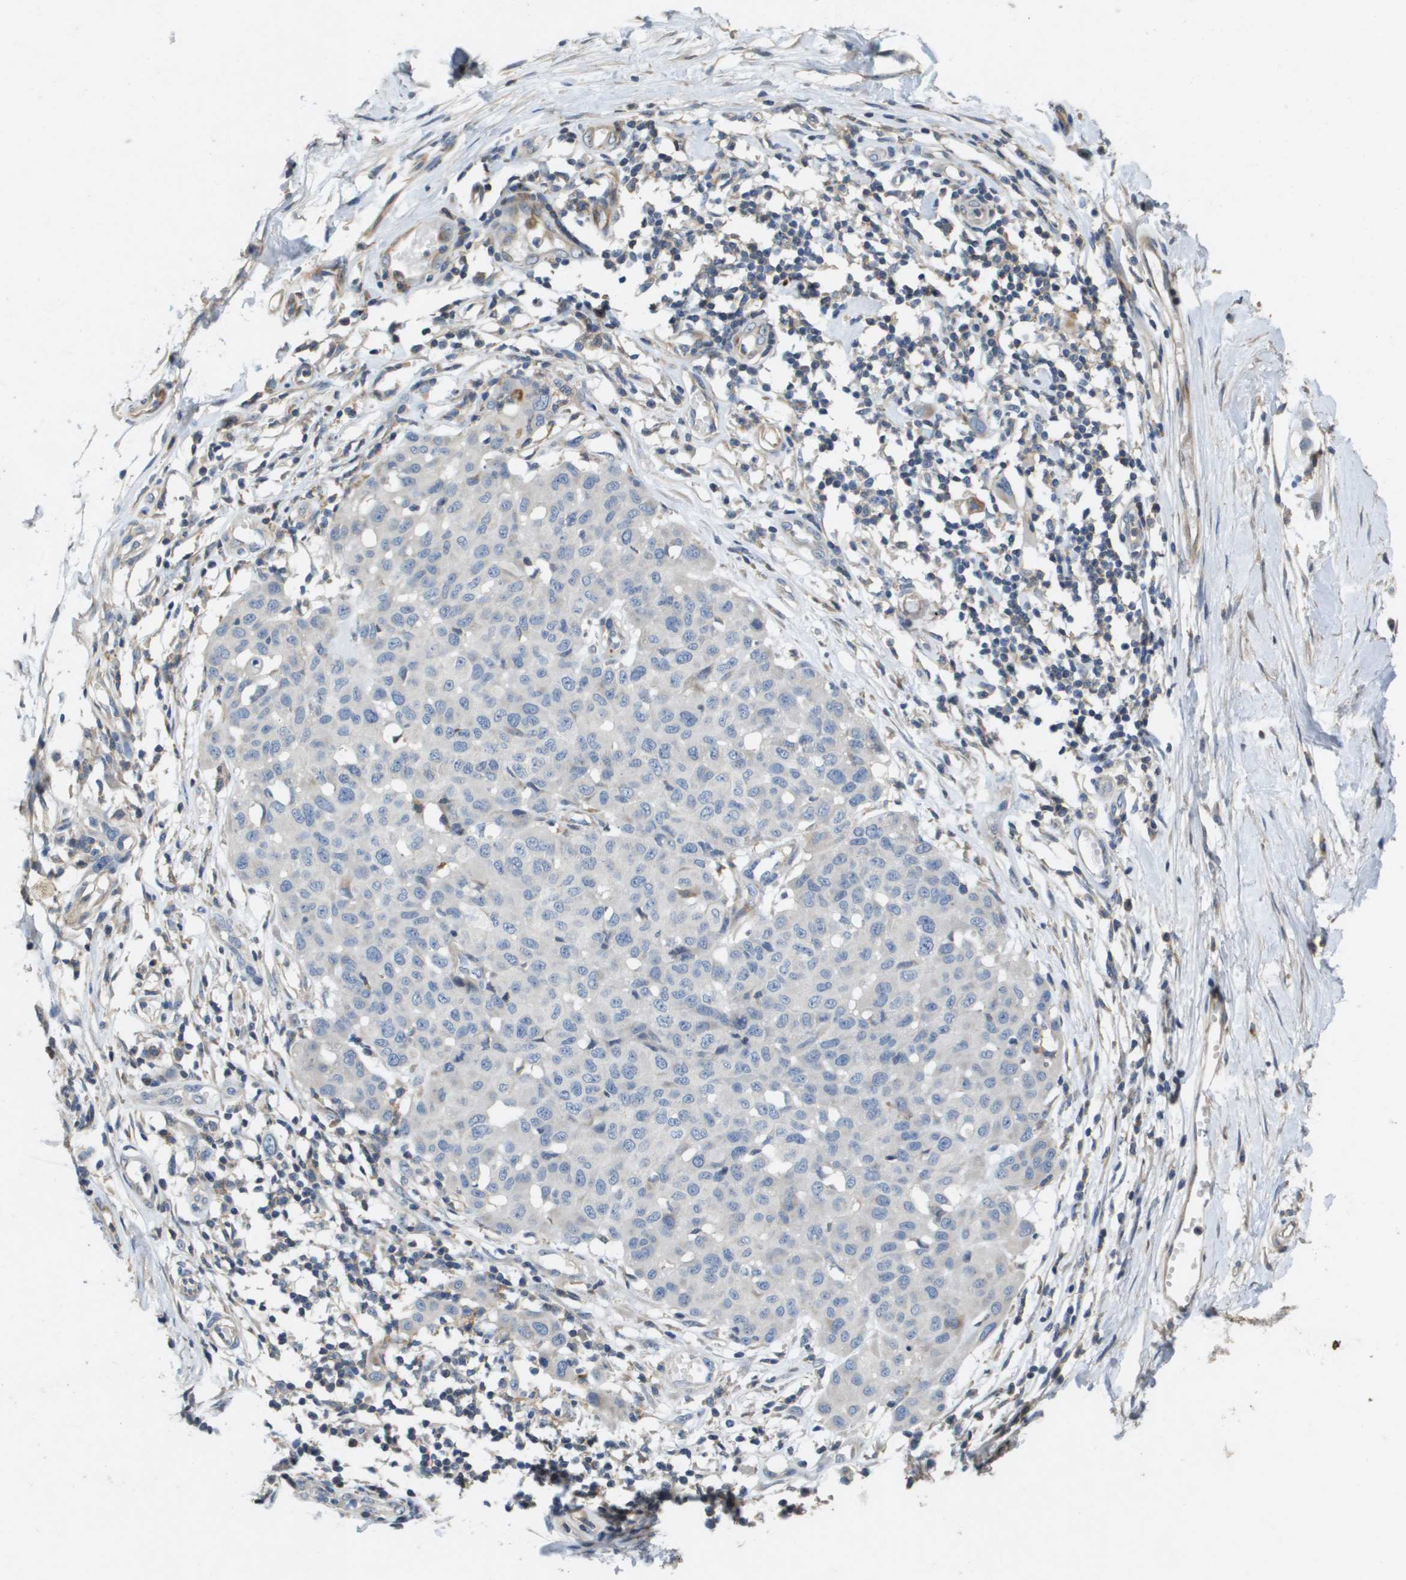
{"staining": {"intensity": "negative", "quantity": "none", "location": "none"}, "tissue": "melanoma", "cell_type": "Tumor cells", "image_type": "cancer", "snomed": [{"axis": "morphology", "description": "Normal tissue, NOS"}, {"axis": "morphology", "description": "Malignant melanoma, NOS"}, {"axis": "topography", "description": "Skin"}], "caption": "Tumor cells show no significant positivity in malignant melanoma. The staining is performed using DAB (3,3'-diaminobenzidine) brown chromogen with nuclei counter-stained in using hematoxylin.", "gene": "SCN4B", "patient": {"sex": "male", "age": 62}}